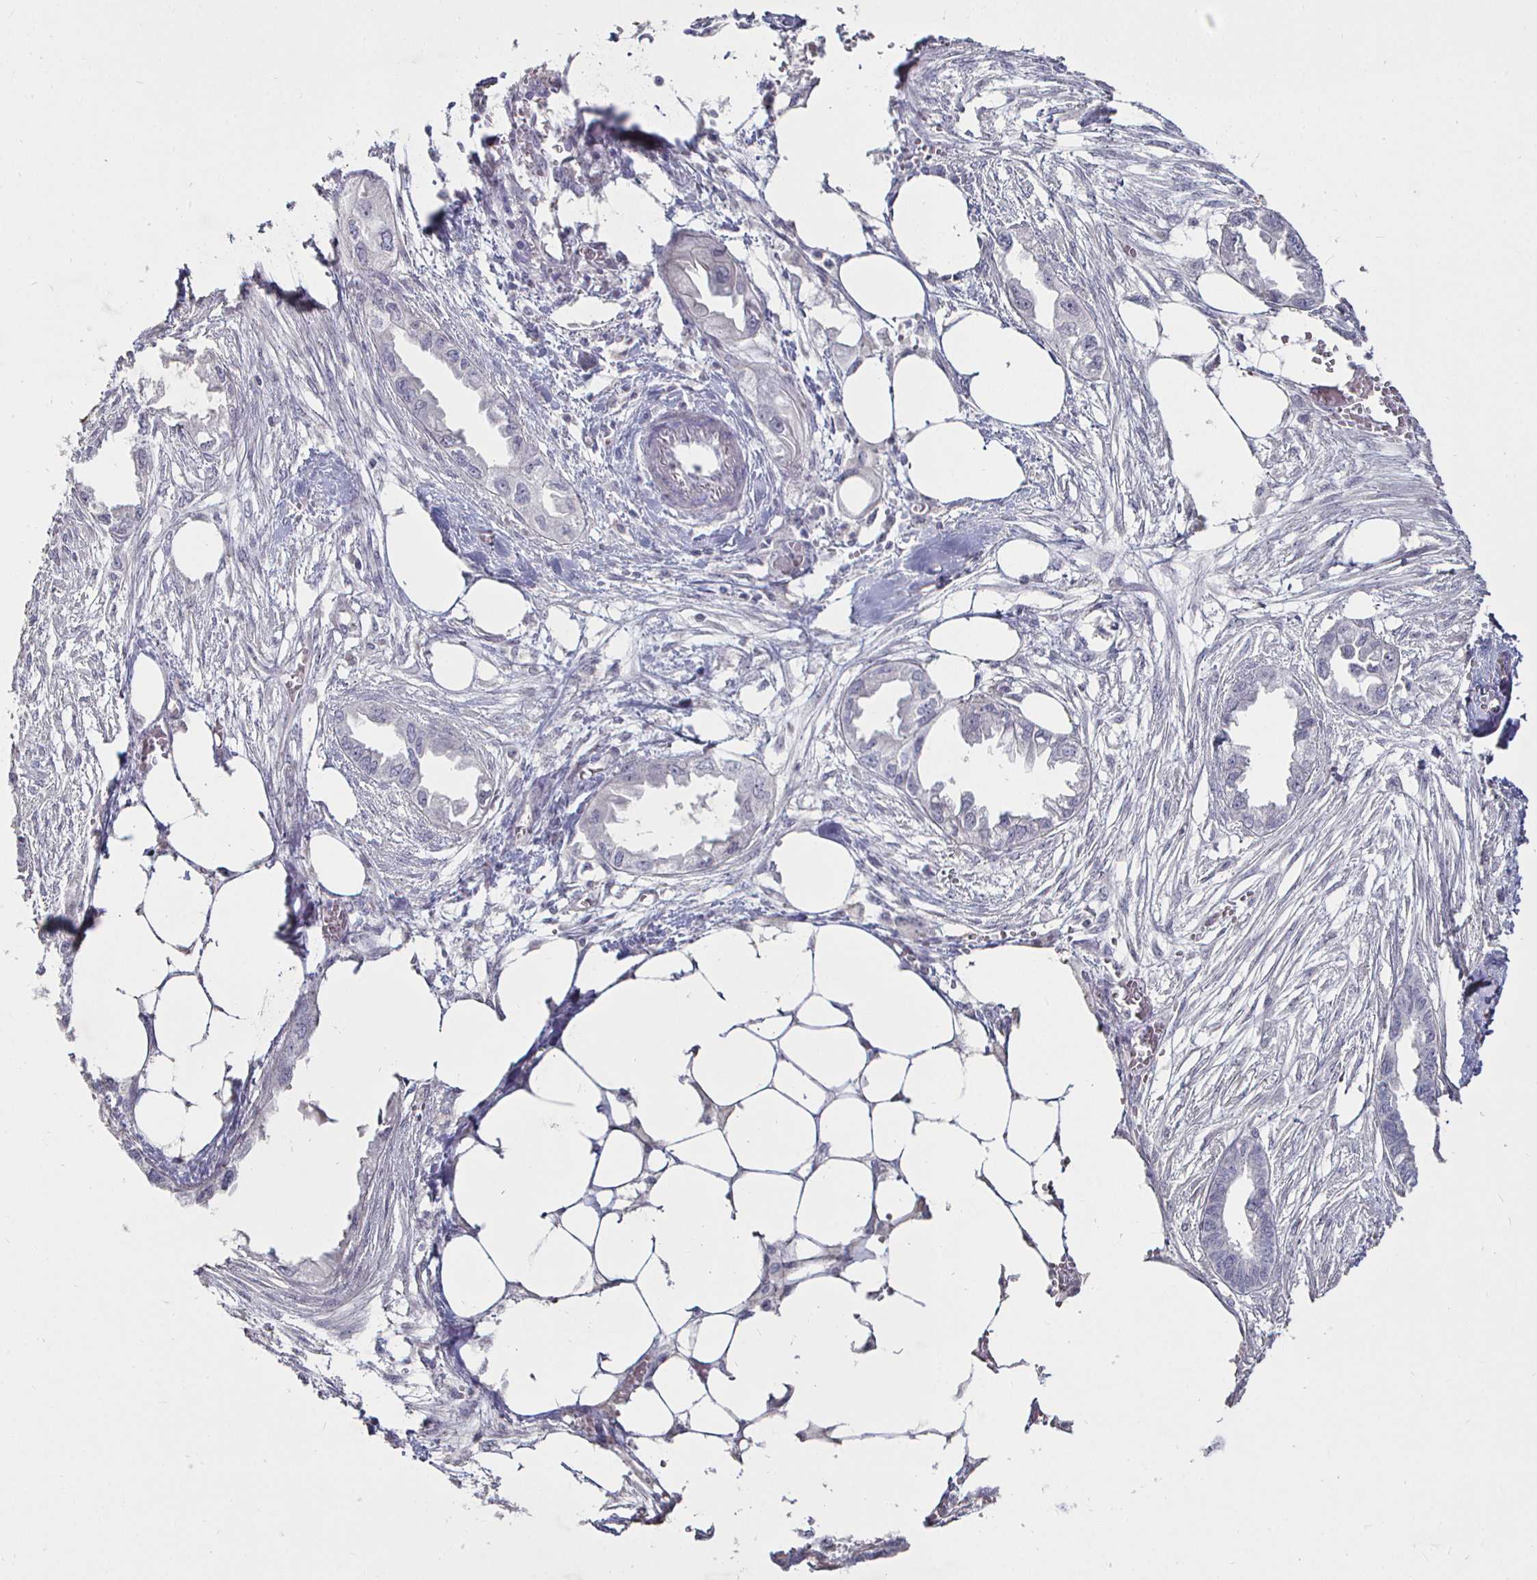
{"staining": {"intensity": "negative", "quantity": "none", "location": "none"}, "tissue": "endometrial cancer", "cell_type": "Tumor cells", "image_type": "cancer", "snomed": [{"axis": "morphology", "description": "Adenocarcinoma, NOS"}, {"axis": "morphology", "description": "Adenocarcinoma, metastatic, NOS"}, {"axis": "topography", "description": "Adipose tissue"}, {"axis": "topography", "description": "Endometrium"}], "caption": "Protein analysis of endometrial adenocarcinoma exhibits no significant positivity in tumor cells.", "gene": "MLH1", "patient": {"sex": "female", "age": 67}}